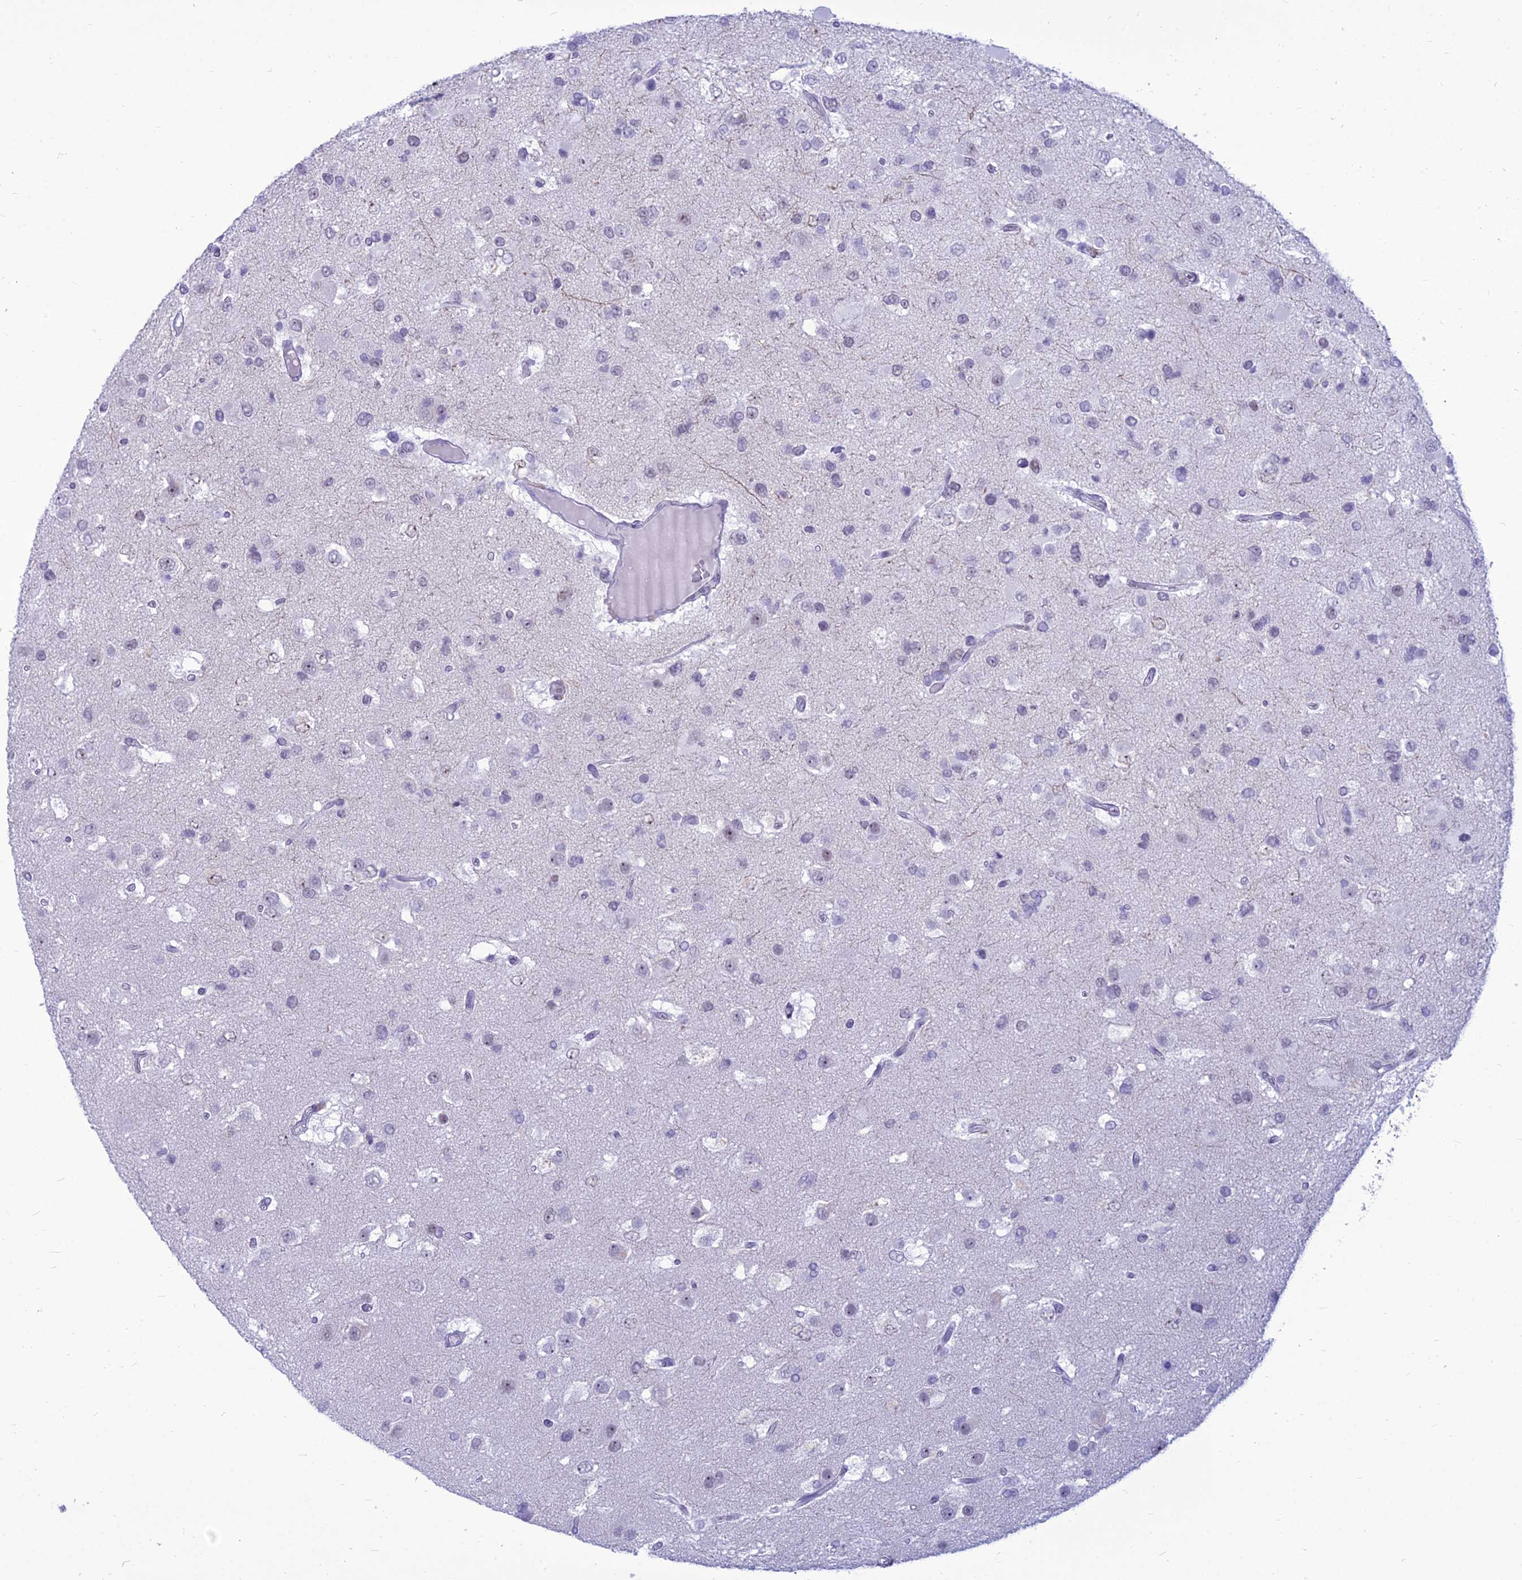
{"staining": {"intensity": "negative", "quantity": "none", "location": "none"}, "tissue": "glioma", "cell_type": "Tumor cells", "image_type": "cancer", "snomed": [{"axis": "morphology", "description": "Glioma, malignant, High grade"}, {"axis": "topography", "description": "Brain"}], "caption": "Tumor cells show no significant staining in high-grade glioma (malignant). (Brightfield microscopy of DAB IHC at high magnification).", "gene": "DHX40", "patient": {"sex": "male", "age": 53}}